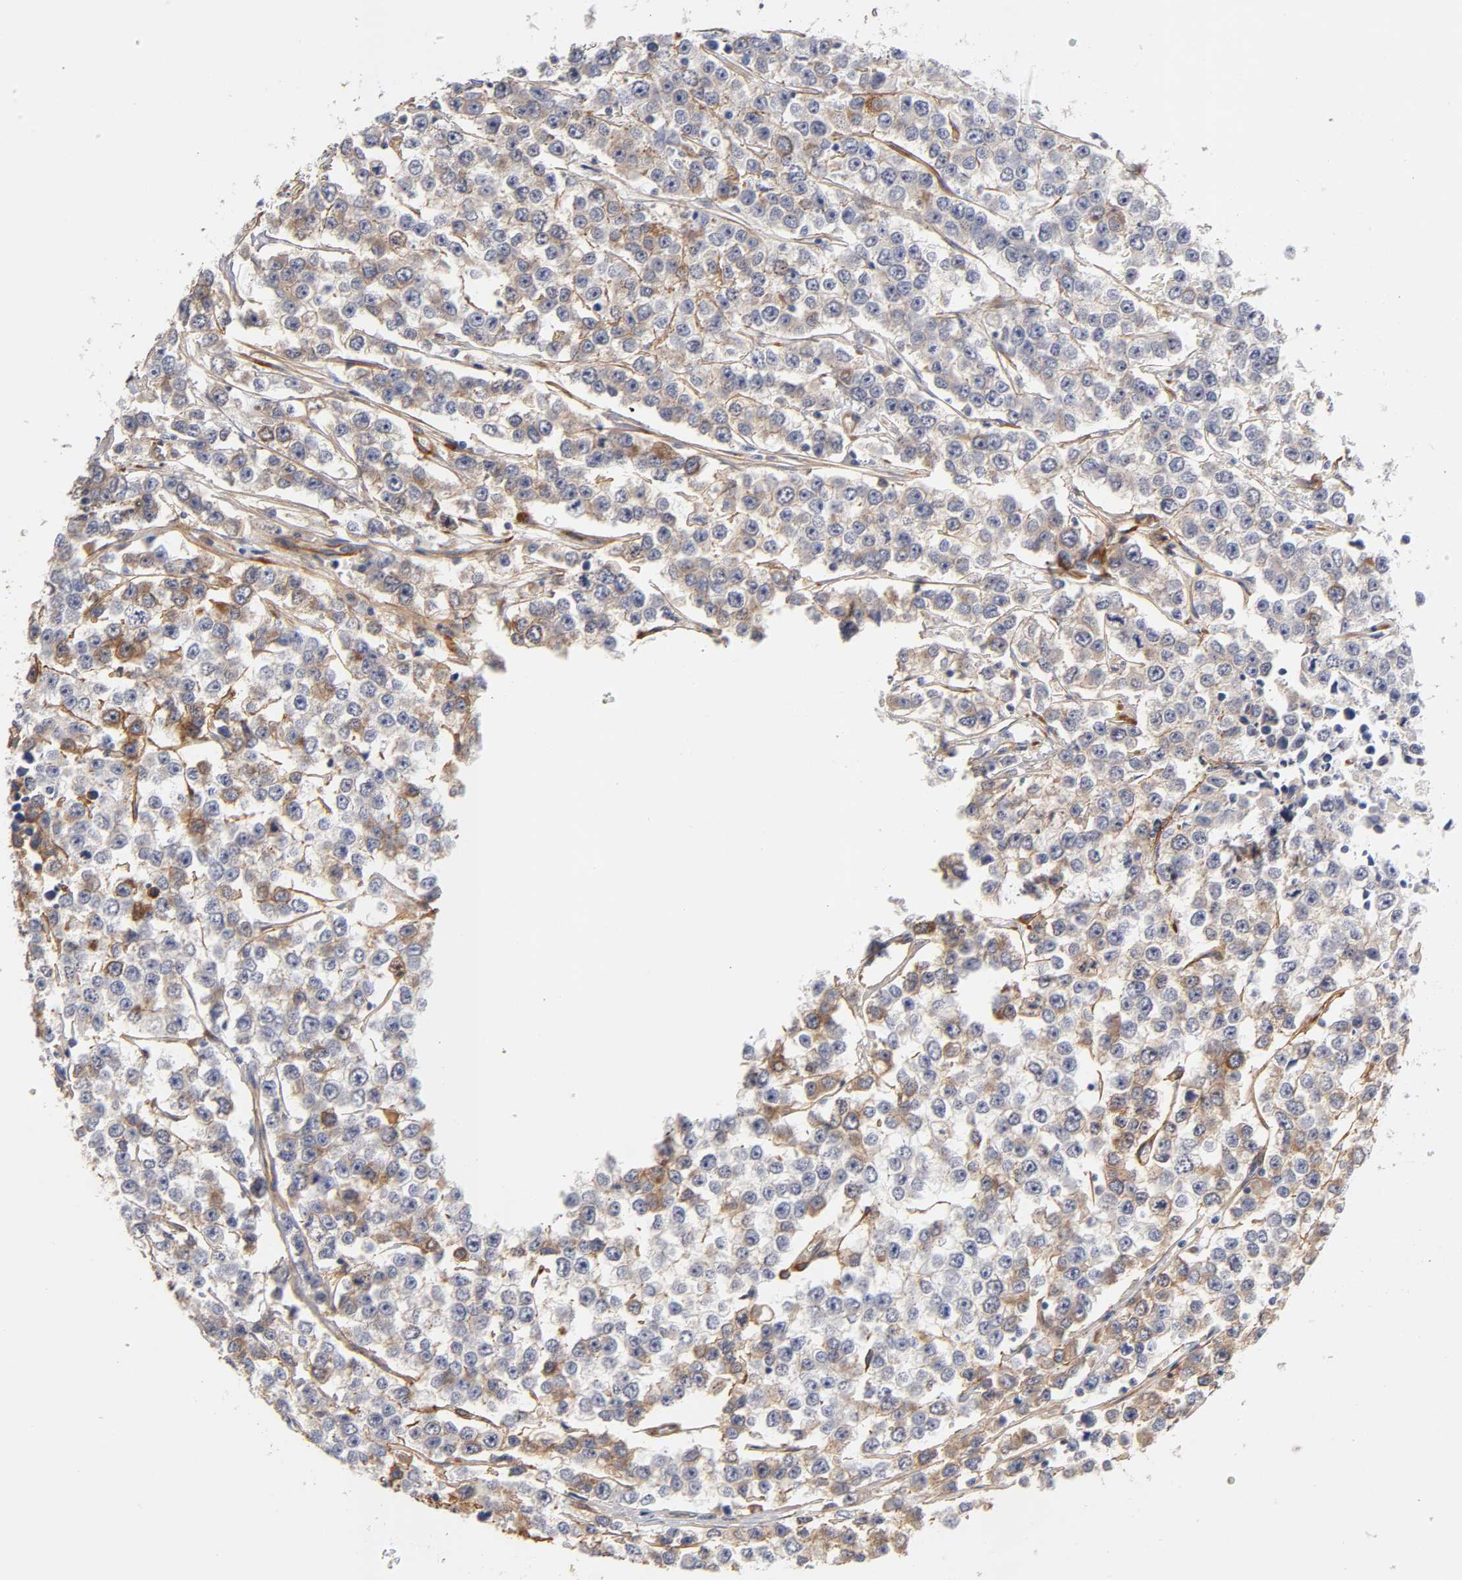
{"staining": {"intensity": "weak", "quantity": "25%-75%", "location": "cytoplasmic/membranous"}, "tissue": "testis cancer", "cell_type": "Tumor cells", "image_type": "cancer", "snomed": [{"axis": "morphology", "description": "Seminoma, NOS"}, {"axis": "morphology", "description": "Carcinoma, Embryonal, NOS"}, {"axis": "topography", "description": "Testis"}], "caption": "Tumor cells exhibit weak cytoplasmic/membranous positivity in approximately 25%-75% of cells in embryonal carcinoma (testis).", "gene": "LAMB1", "patient": {"sex": "male", "age": 52}}